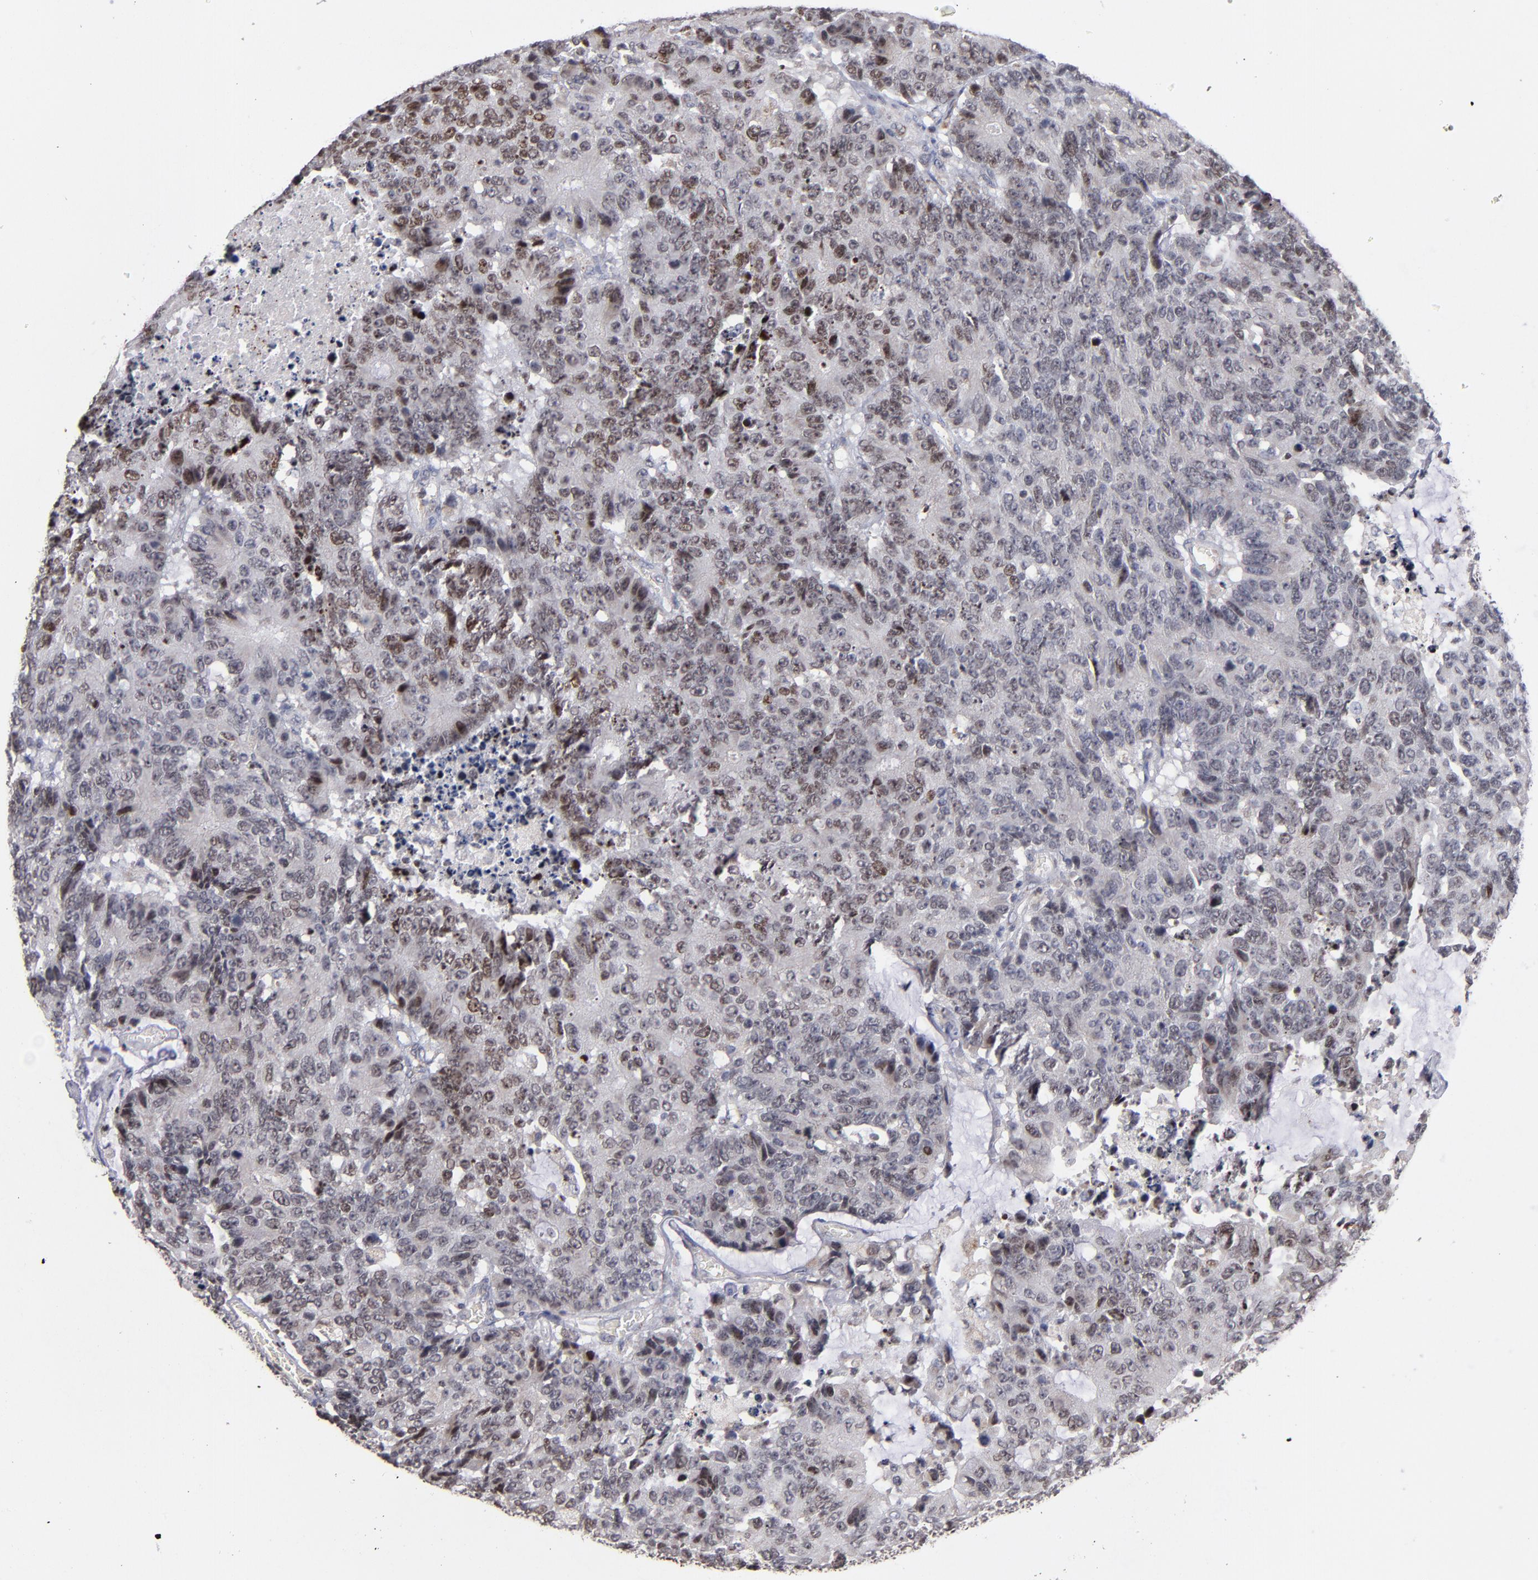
{"staining": {"intensity": "moderate", "quantity": "<25%", "location": "nuclear"}, "tissue": "colorectal cancer", "cell_type": "Tumor cells", "image_type": "cancer", "snomed": [{"axis": "morphology", "description": "Adenocarcinoma, NOS"}, {"axis": "topography", "description": "Colon"}], "caption": "Human colorectal cancer stained with a protein marker displays moderate staining in tumor cells.", "gene": "ODF2", "patient": {"sex": "female", "age": 86}}